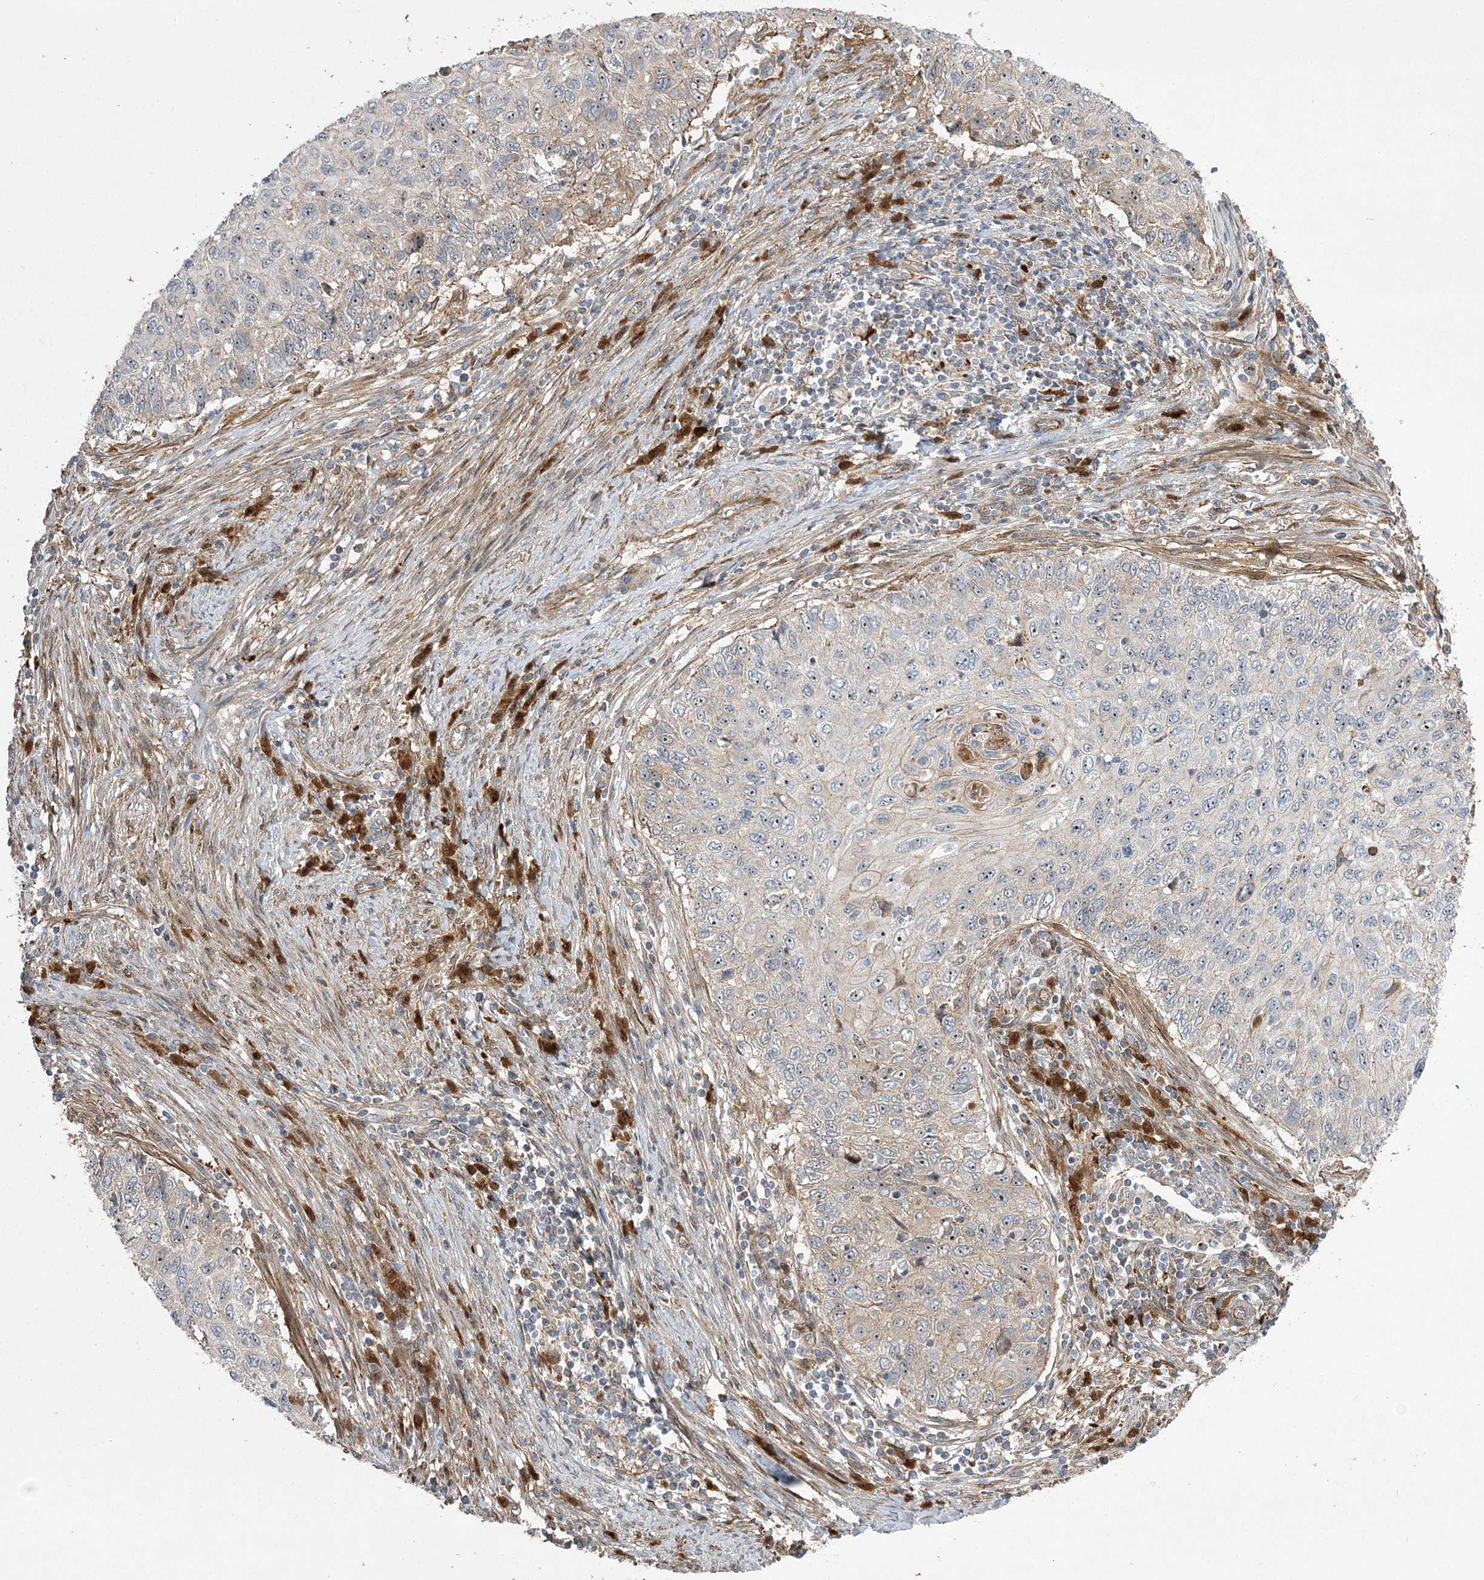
{"staining": {"intensity": "moderate", "quantity": ">75%", "location": "nuclear"}, "tissue": "cervical cancer", "cell_type": "Tumor cells", "image_type": "cancer", "snomed": [{"axis": "morphology", "description": "Squamous cell carcinoma, NOS"}, {"axis": "topography", "description": "Cervix"}], "caption": "Squamous cell carcinoma (cervical) was stained to show a protein in brown. There is medium levels of moderate nuclear positivity in about >75% of tumor cells. (DAB (3,3'-diaminobenzidine) IHC, brown staining for protein, blue staining for nuclei).", "gene": "NPM3", "patient": {"sex": "female", "age": 70}}